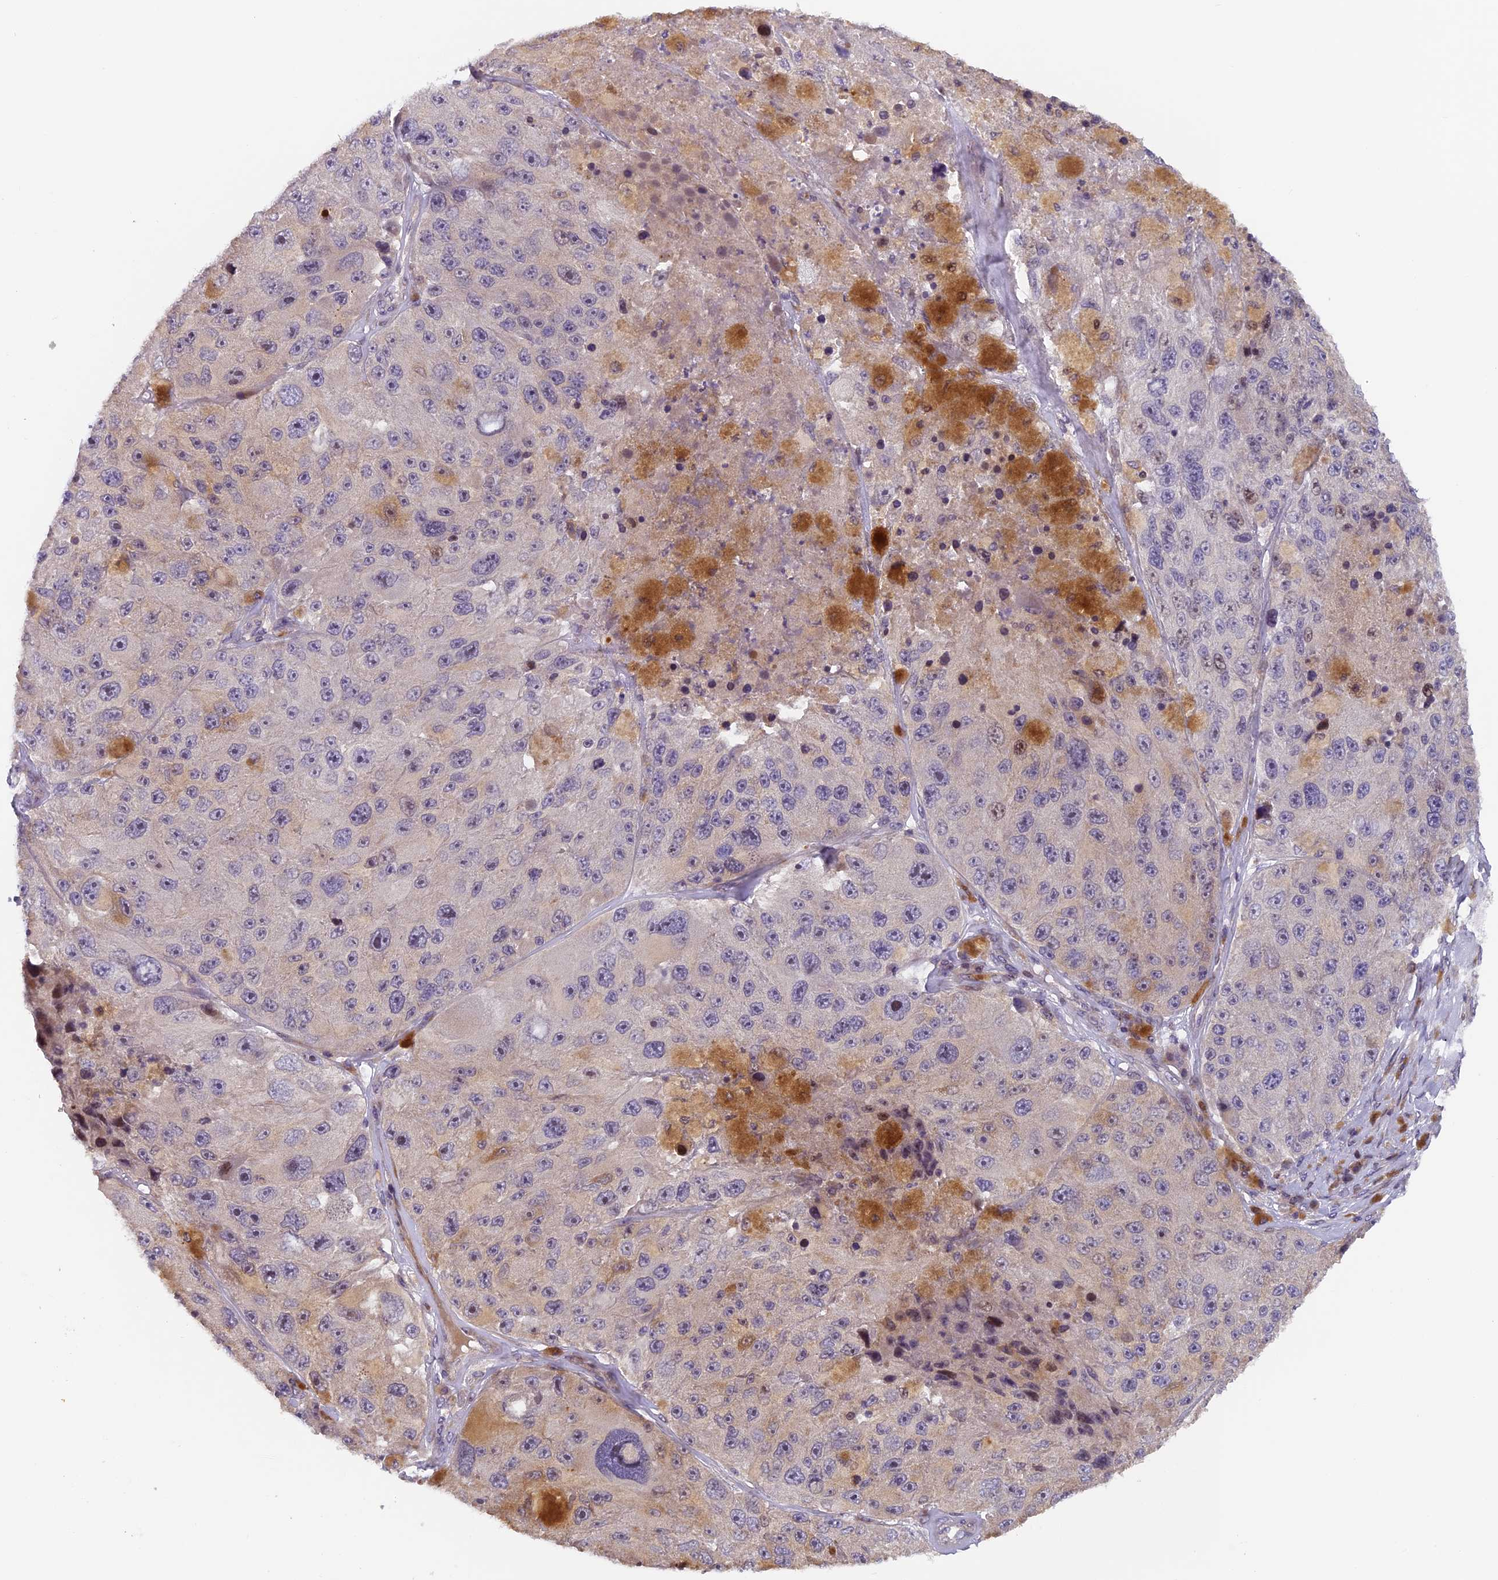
{"staining": {"intensity": "negative", "quantity": "none", "location": "none"}, "tissue": "melanoma", "cell_type": "Tumor cells", "image_type": "cancer", "snomed": [{"axis": "morphology", "description": "Malignant melanoma, Metastatic site"}, {"axis": "topography", "description": "Lymph node"}], "caption": "Tumor cells show no significant staining in melanoma. The staining is performed using DAB (3,3'-diaminobenzidine) brown chromogen with nuclei counter-stained in using hematoxylin.", "gene": "RAB28", "patient": {"sex": "male", "age": 62}}